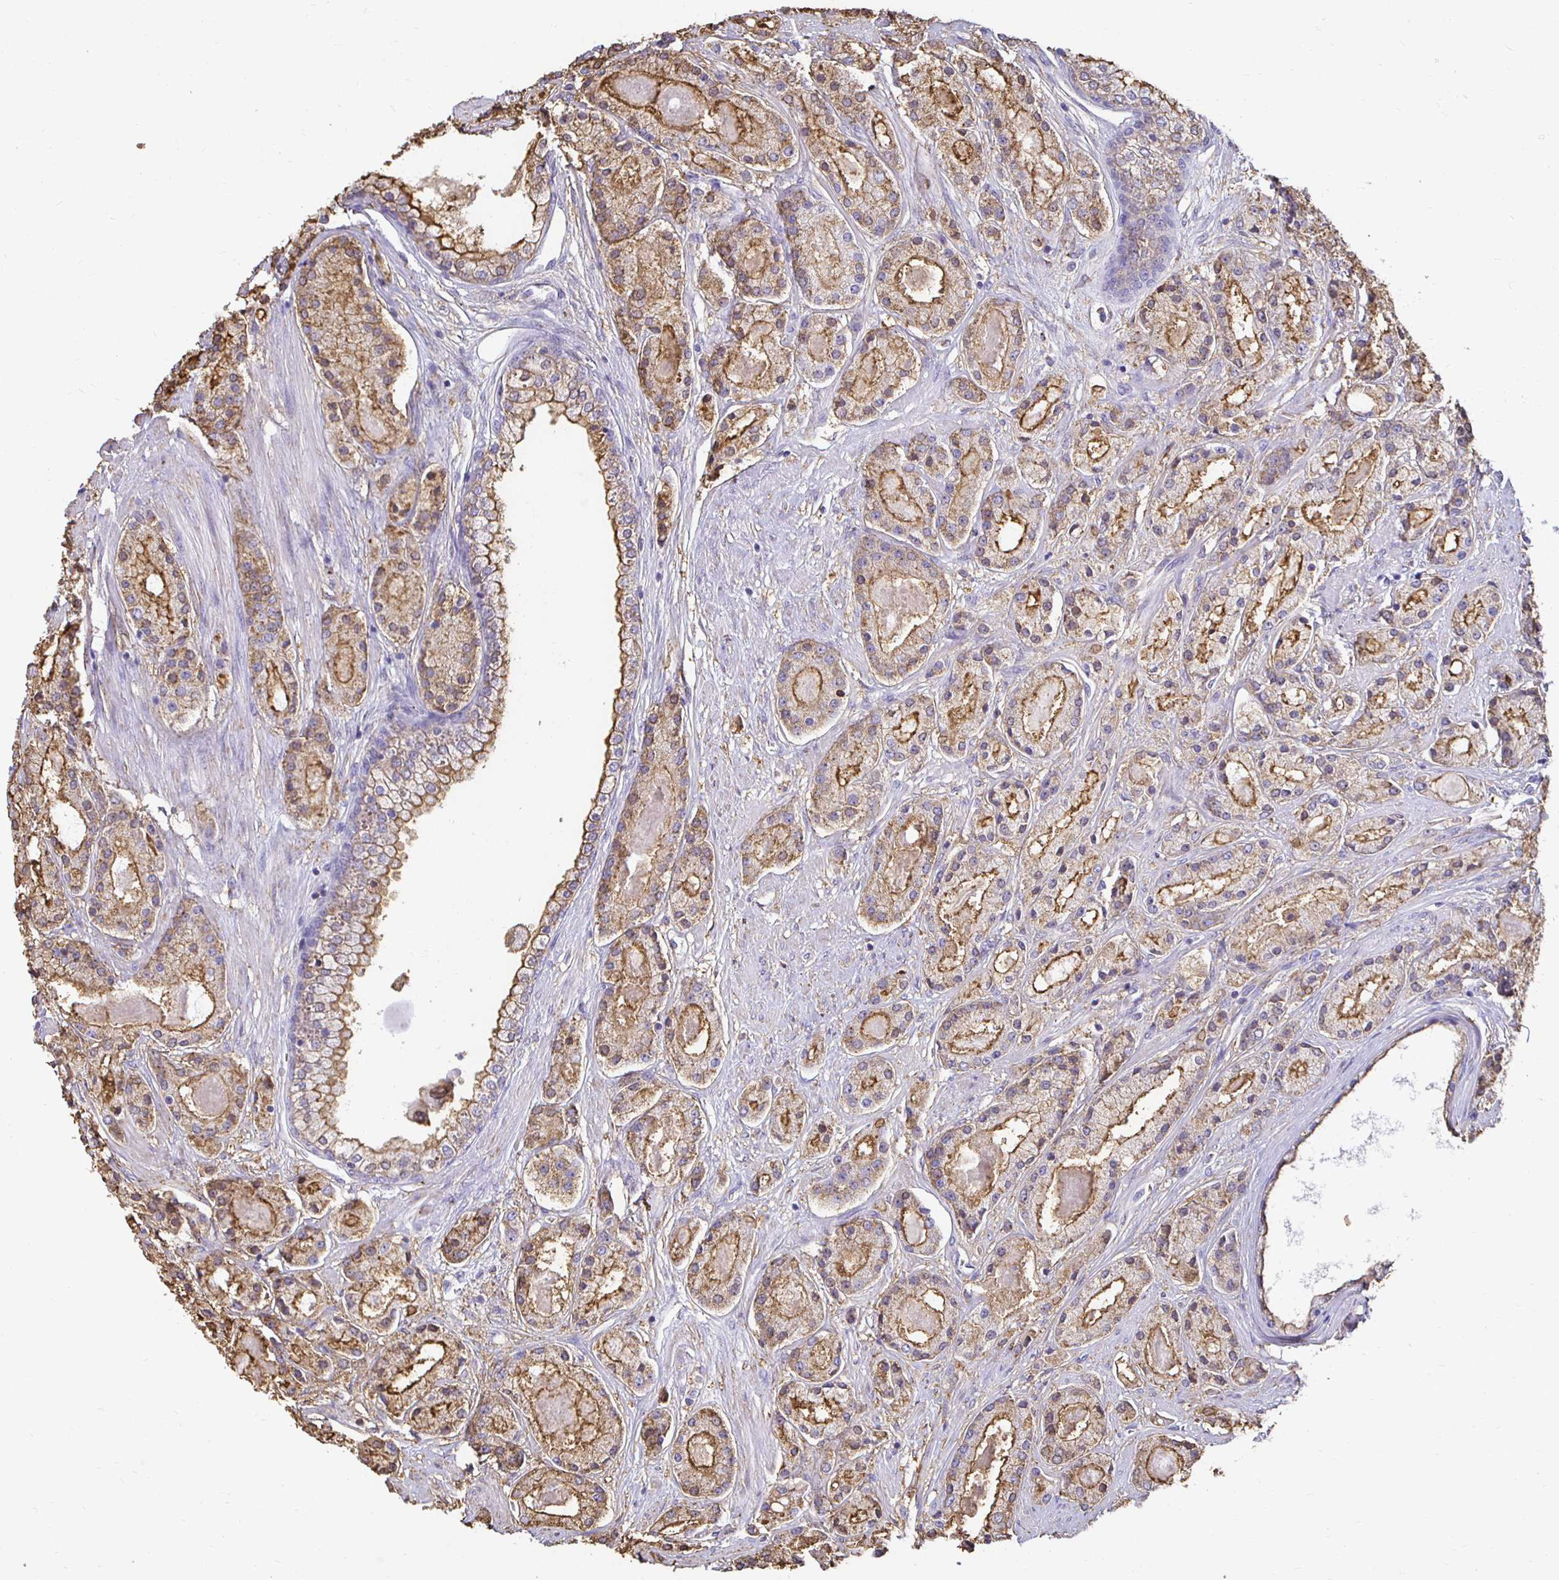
{"staining": {"intensity": "moderate", "quantity": "25%-75%", "location": "cytoplasmic/membranous"}, "tissue": "prostate cancer", "cell_type": "Tumor cells", "image_type": "cancer", "snomed": [{"axis": "morphology", "description": "Adenocarcinoma, High grade"}, {"axis": "topography", "description": "Prostate"}], "caption": "High-grade adenocarcinoma (prostate) tissue demonstrates moderate cytoplasmic/membranous expression in approximately 25%-75% of tumor cells", "gene": "TAS1R3", "patient": {"sex": "male", "age": 67}}